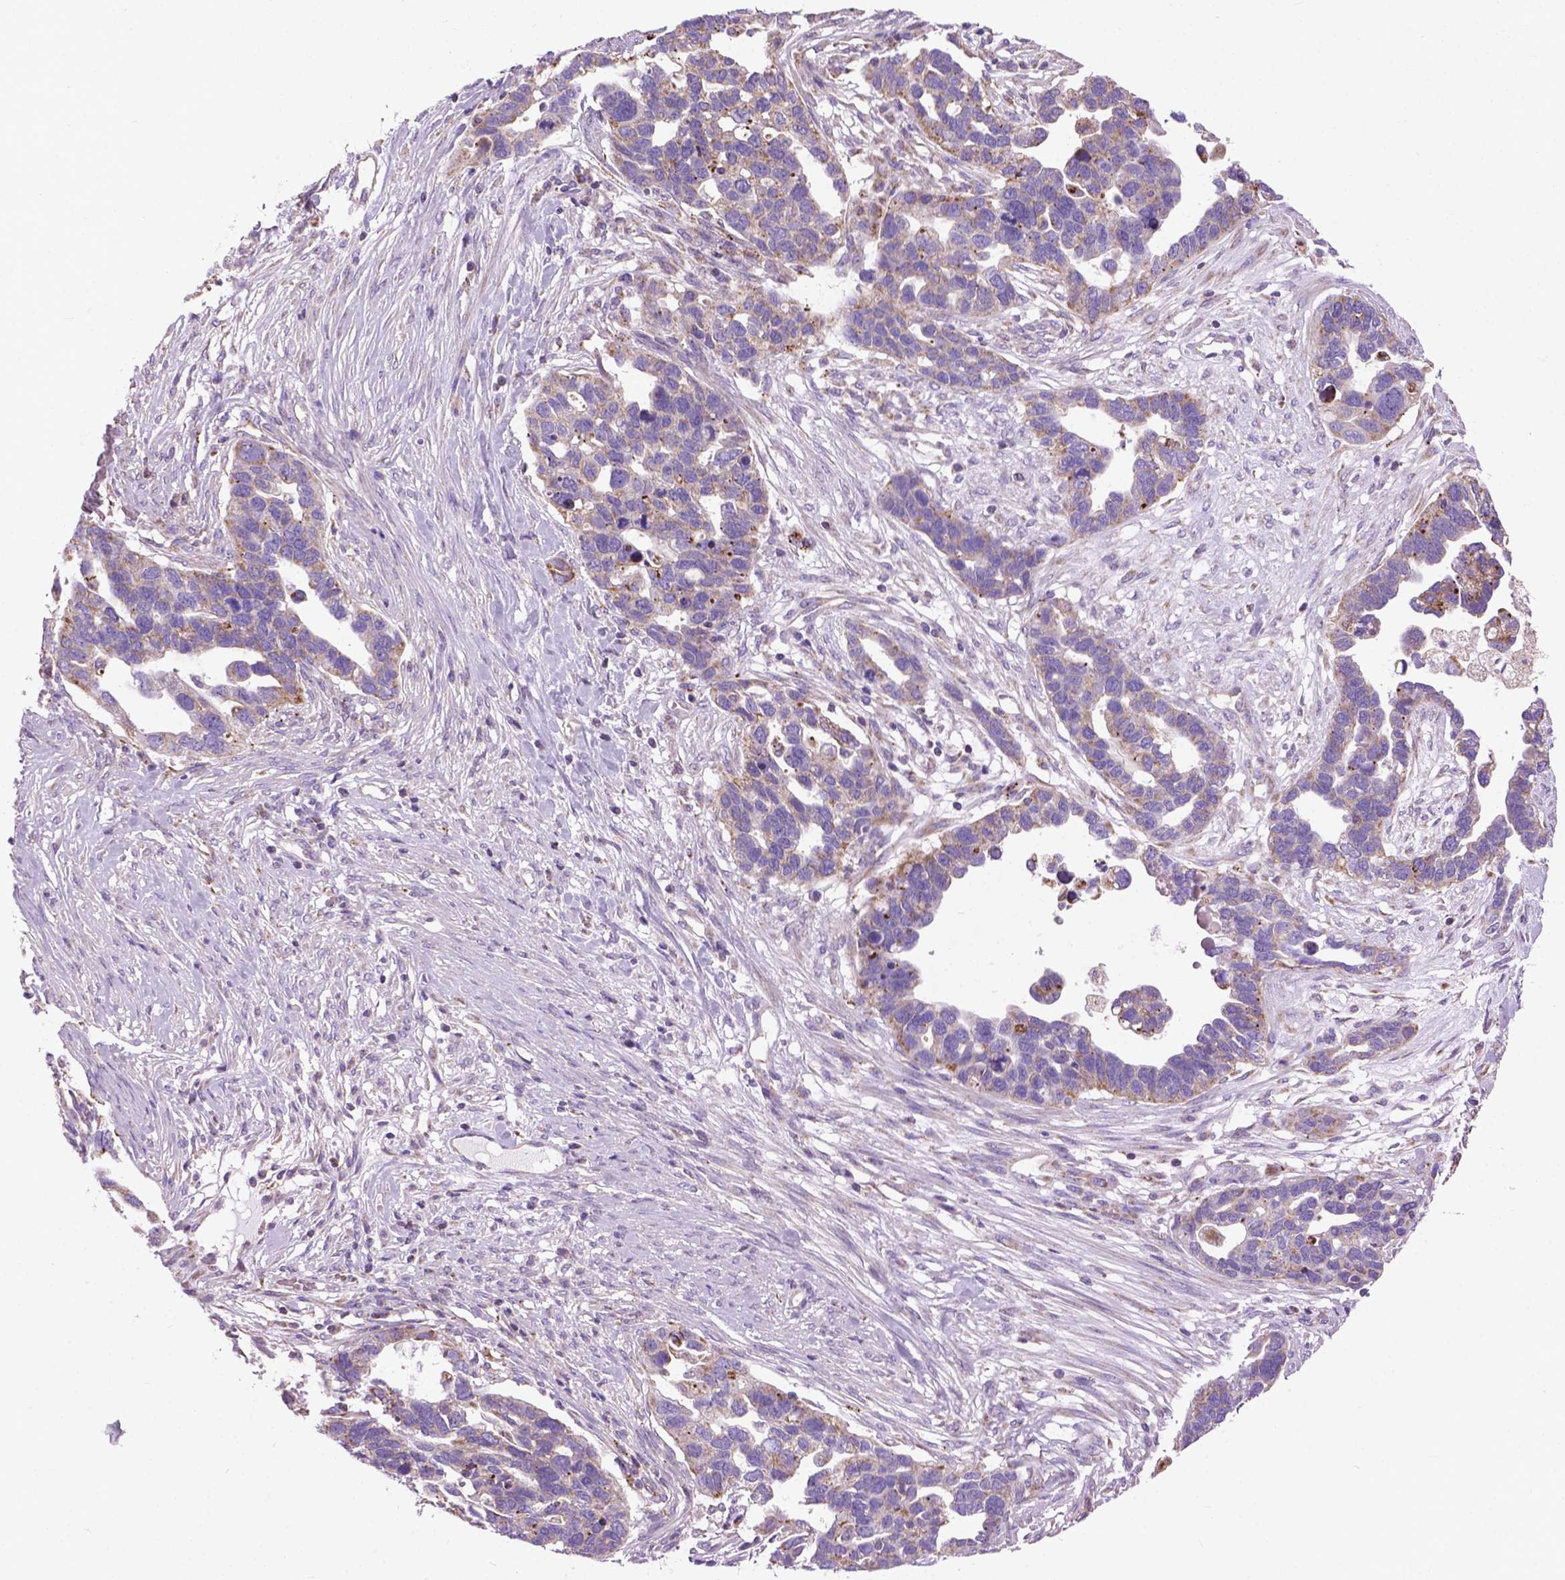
{"staining": {"intensity": "weak", "quantity": "25%-75%", "location": "cytoplasmic/membranous"}, "tissue": "ovarian cancer", "cell_type": "Tumor cells", "image_type": "cancer", "snomed": [{"axis": "morphology", "description": "Cystadenocarcinoma, serous, NOS"}, {"axis": "topography", "description": "Ovary"}], "caption": "Immunohistochemistry of serous cystadenocarcinoma (ovarian) displays low levels of weak cytoplasmic/membranous staining in approximately 25%-75% of tumor cells.", "gene": "VDAC1", "patient": {"sex": "female", "age": 54}}